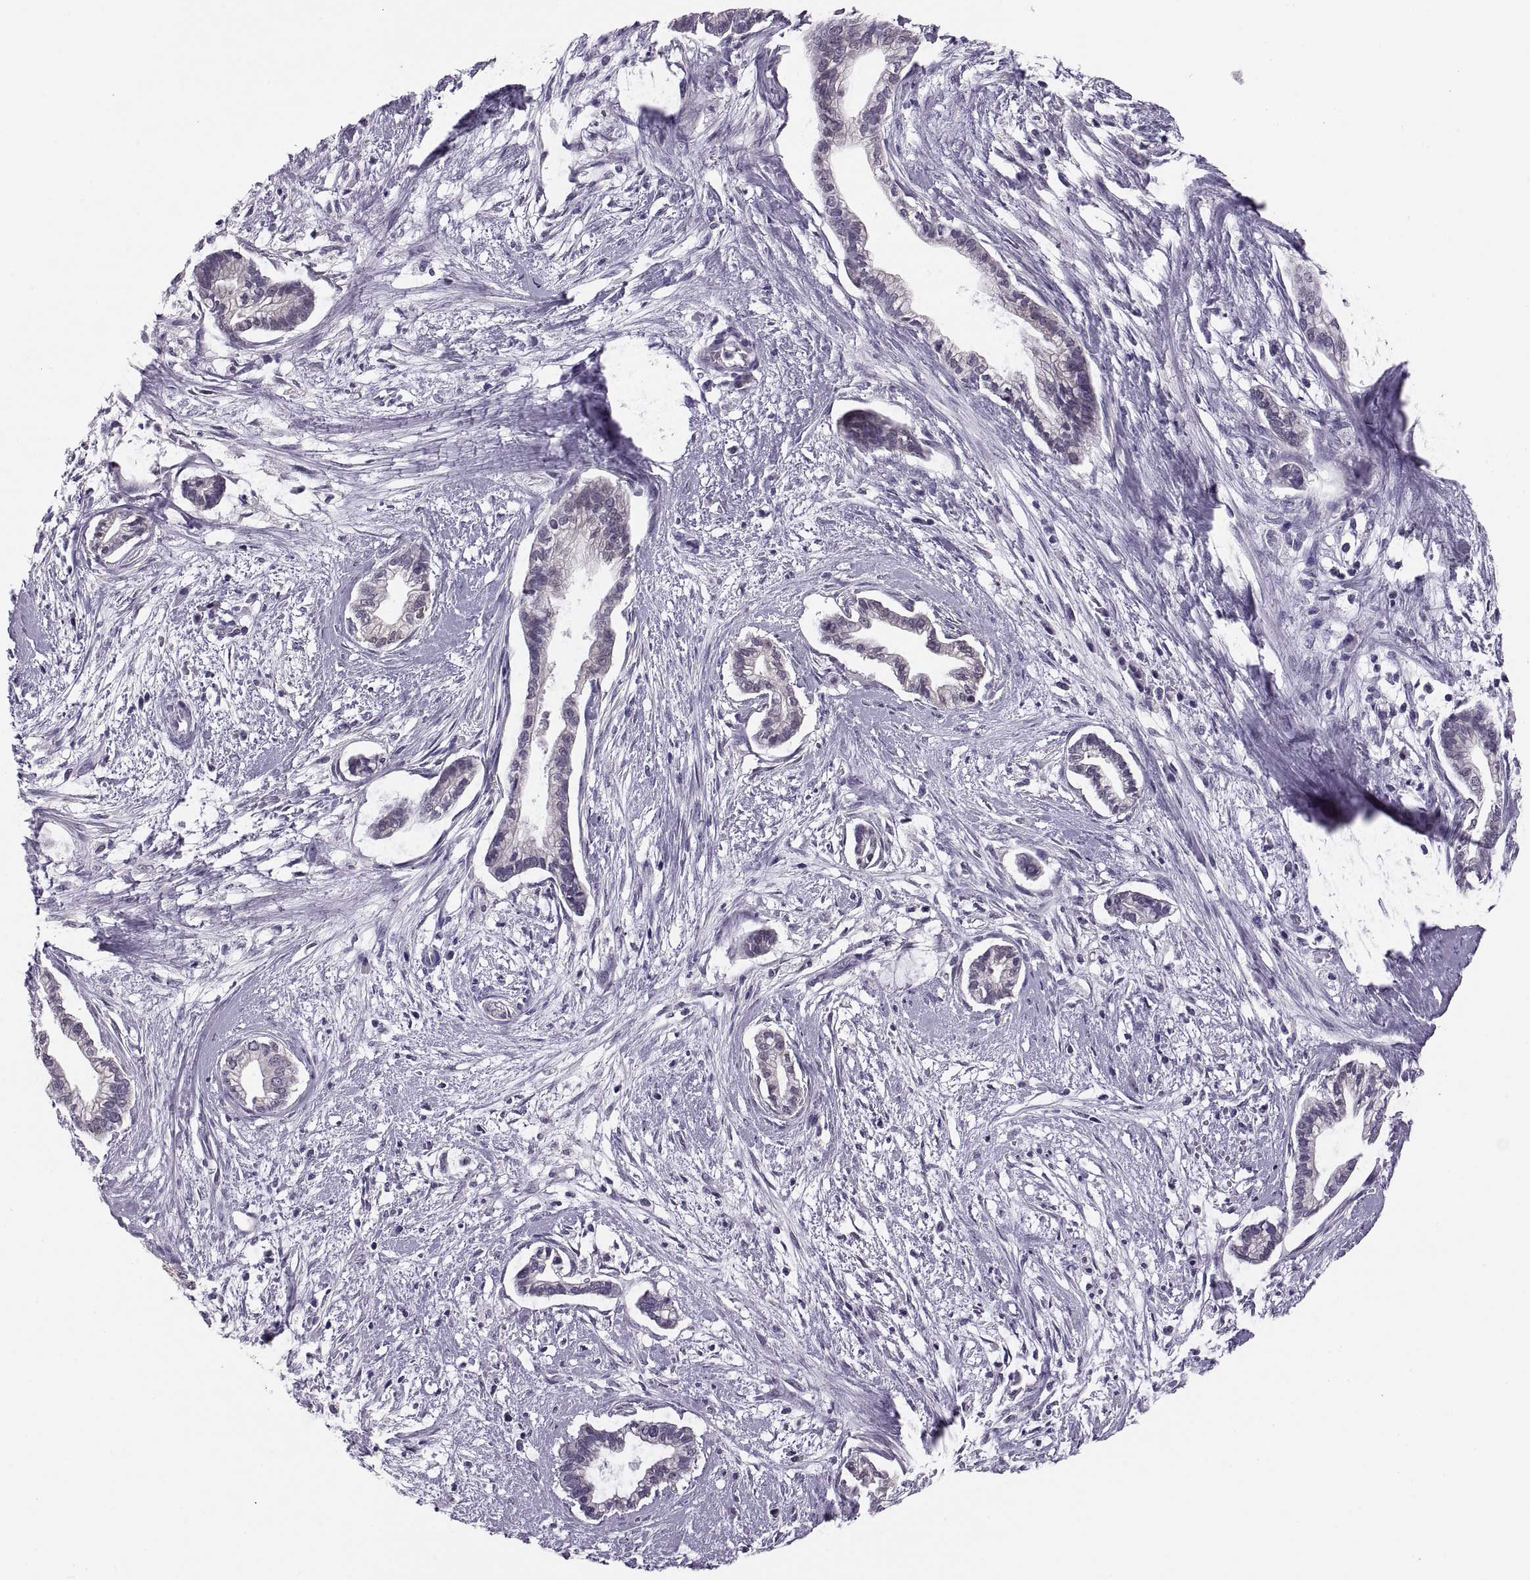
{"staining": {"intensity": "negative", "quantity": "none", "location": "none"}, "tissue": "cervical cancer", "cell_type": "Tumor cells", "image_type": "cancer", "snomed": [{"axis": "morphology", "description": "Adenocarcinoma, NOS"}, {"axis": "topography", "description": "Cervix"}], "caption": "This is an IHC image of human cervical cancer (adenocarcinoma). There is no expression in tumor cells.", "gene": "ADH6", "patient": {"sex": "female", "age": 62}}